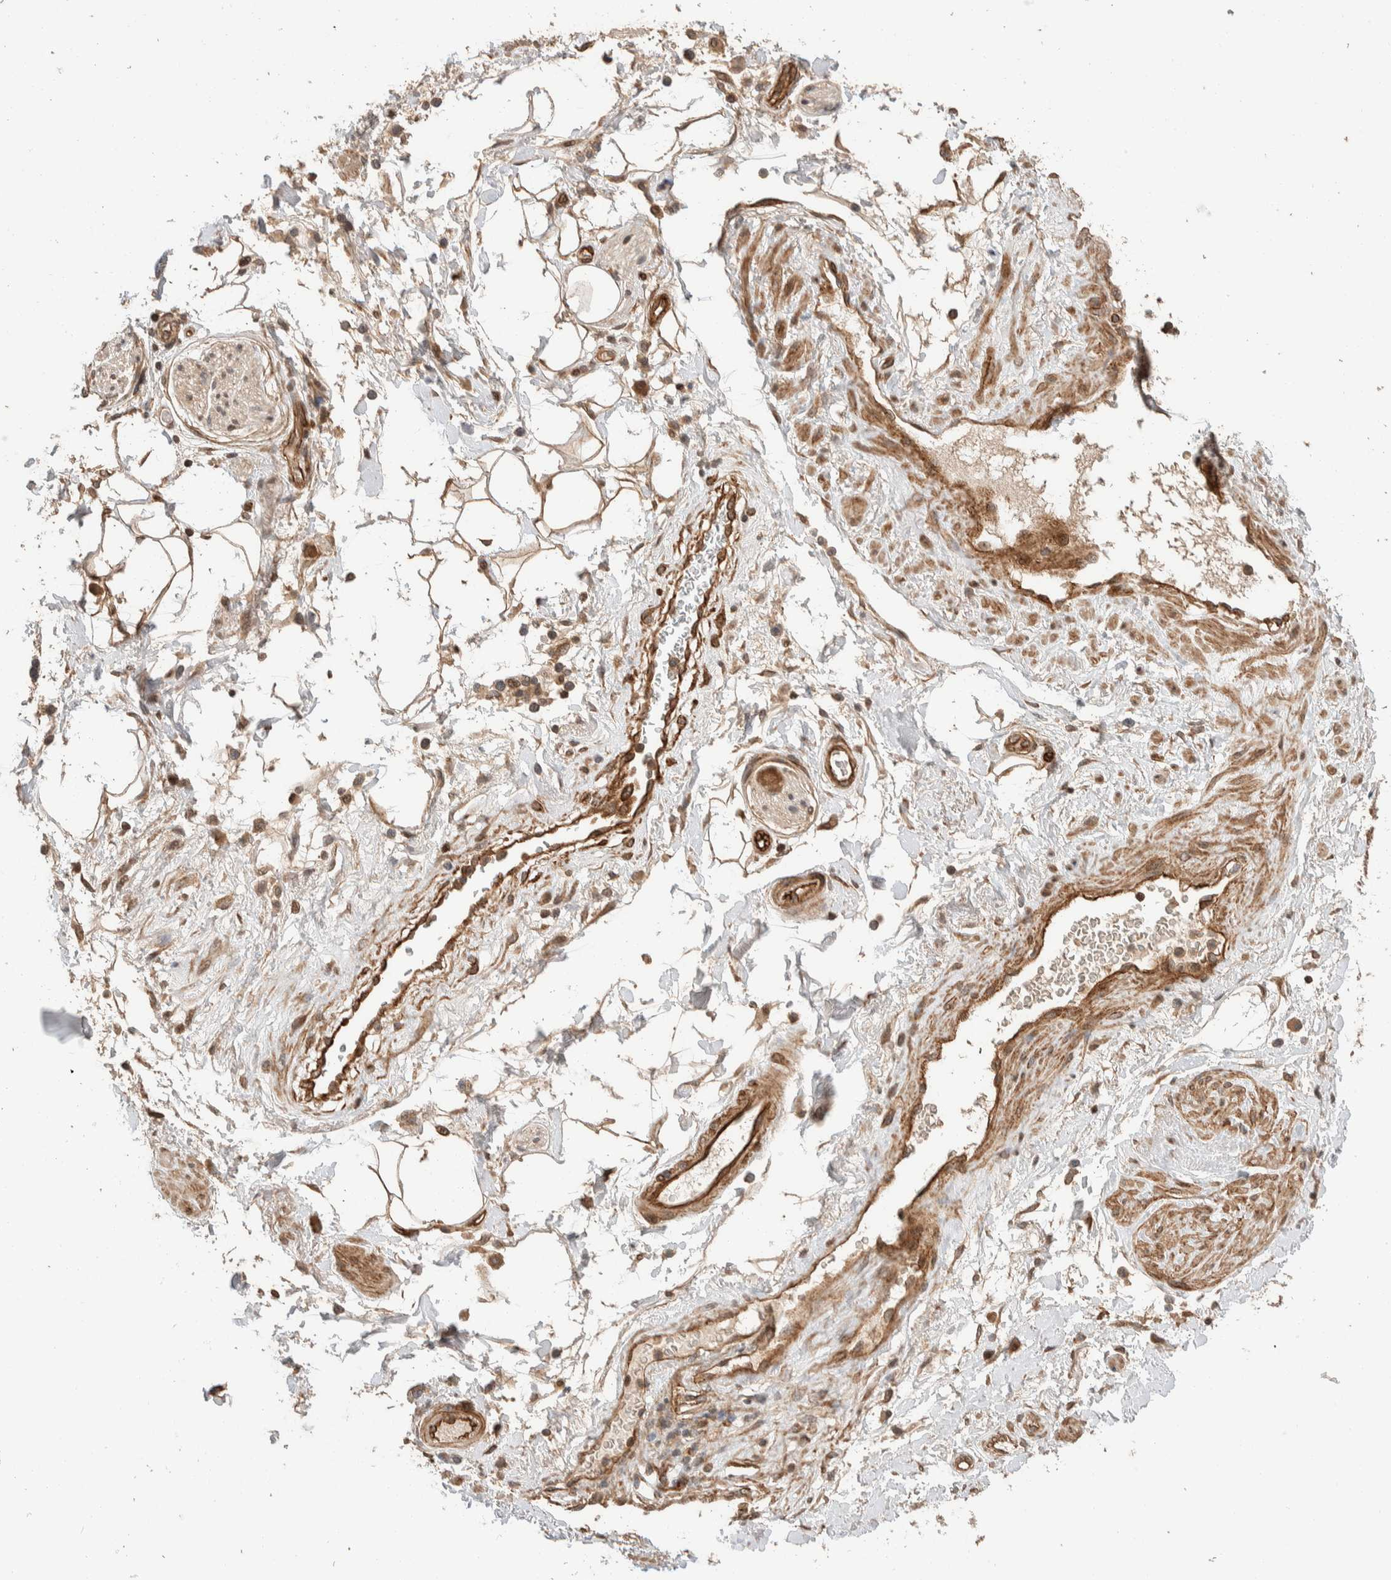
{"staining": {"intensity": "moderate", "quantity": ">75%", "location": "cytoplasmic/membranous"}, "tissue": "adipose tissue", "cell_type": "Adipocytes", "image_type": "normal", "snomed": [{"axis": "morphology", "description": "Normal tissue, NOS"}, {"axis": "topography", "description": "Soft tissue"}, {"axis": "topography", "description": "Peripheral nerve tissue"}], "caption": "Moderate cytoplasmic/membranous protein expression is present in approximately >75% of adipocytes in adipose tissue. (Stains: DAB in brown, nuclei in blue, Microscopy: brightfield microscopy at high magnification).", "gene": "ERC1", "patient": {"sex": "female", "age": 71}}